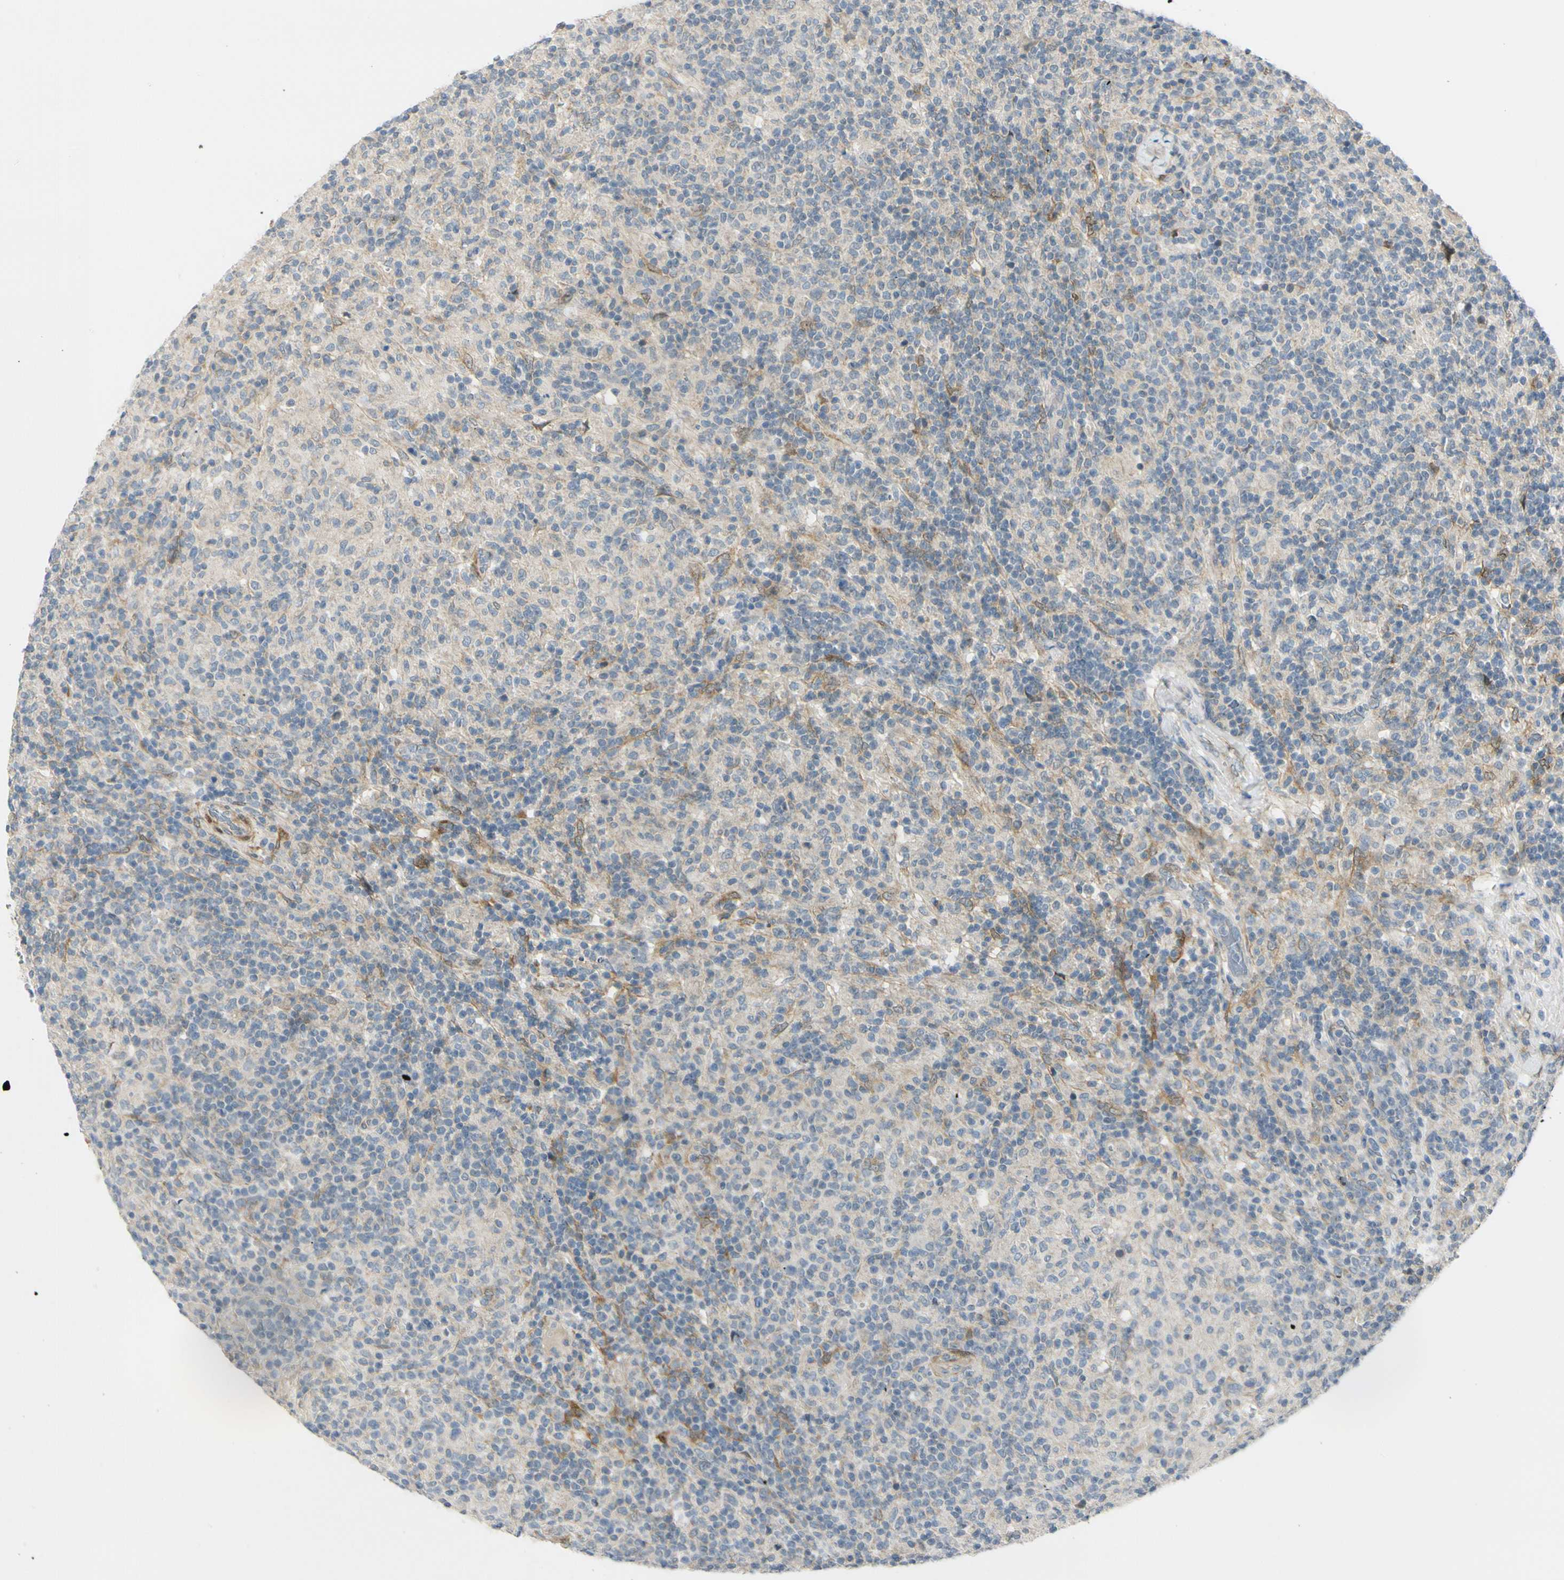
{"staining": {"intensity": "negative", "quantity": "none", "location": "none"}, "tissue": "lymphoma", "cell_type": "Tumor cells", "image_type": "cancer", "snomed": [{"axis": "morphology", "description": "Hodgkin's disease, NOS"}, {"axis": "topography", "description": "Lymph node"}], "caption": "Hodgkin's disease was stained to show a protein in brown. There is no significant expression in tumor cells.", "gene": "FHL2", "patient": {"sex": "male", "age": 70}}